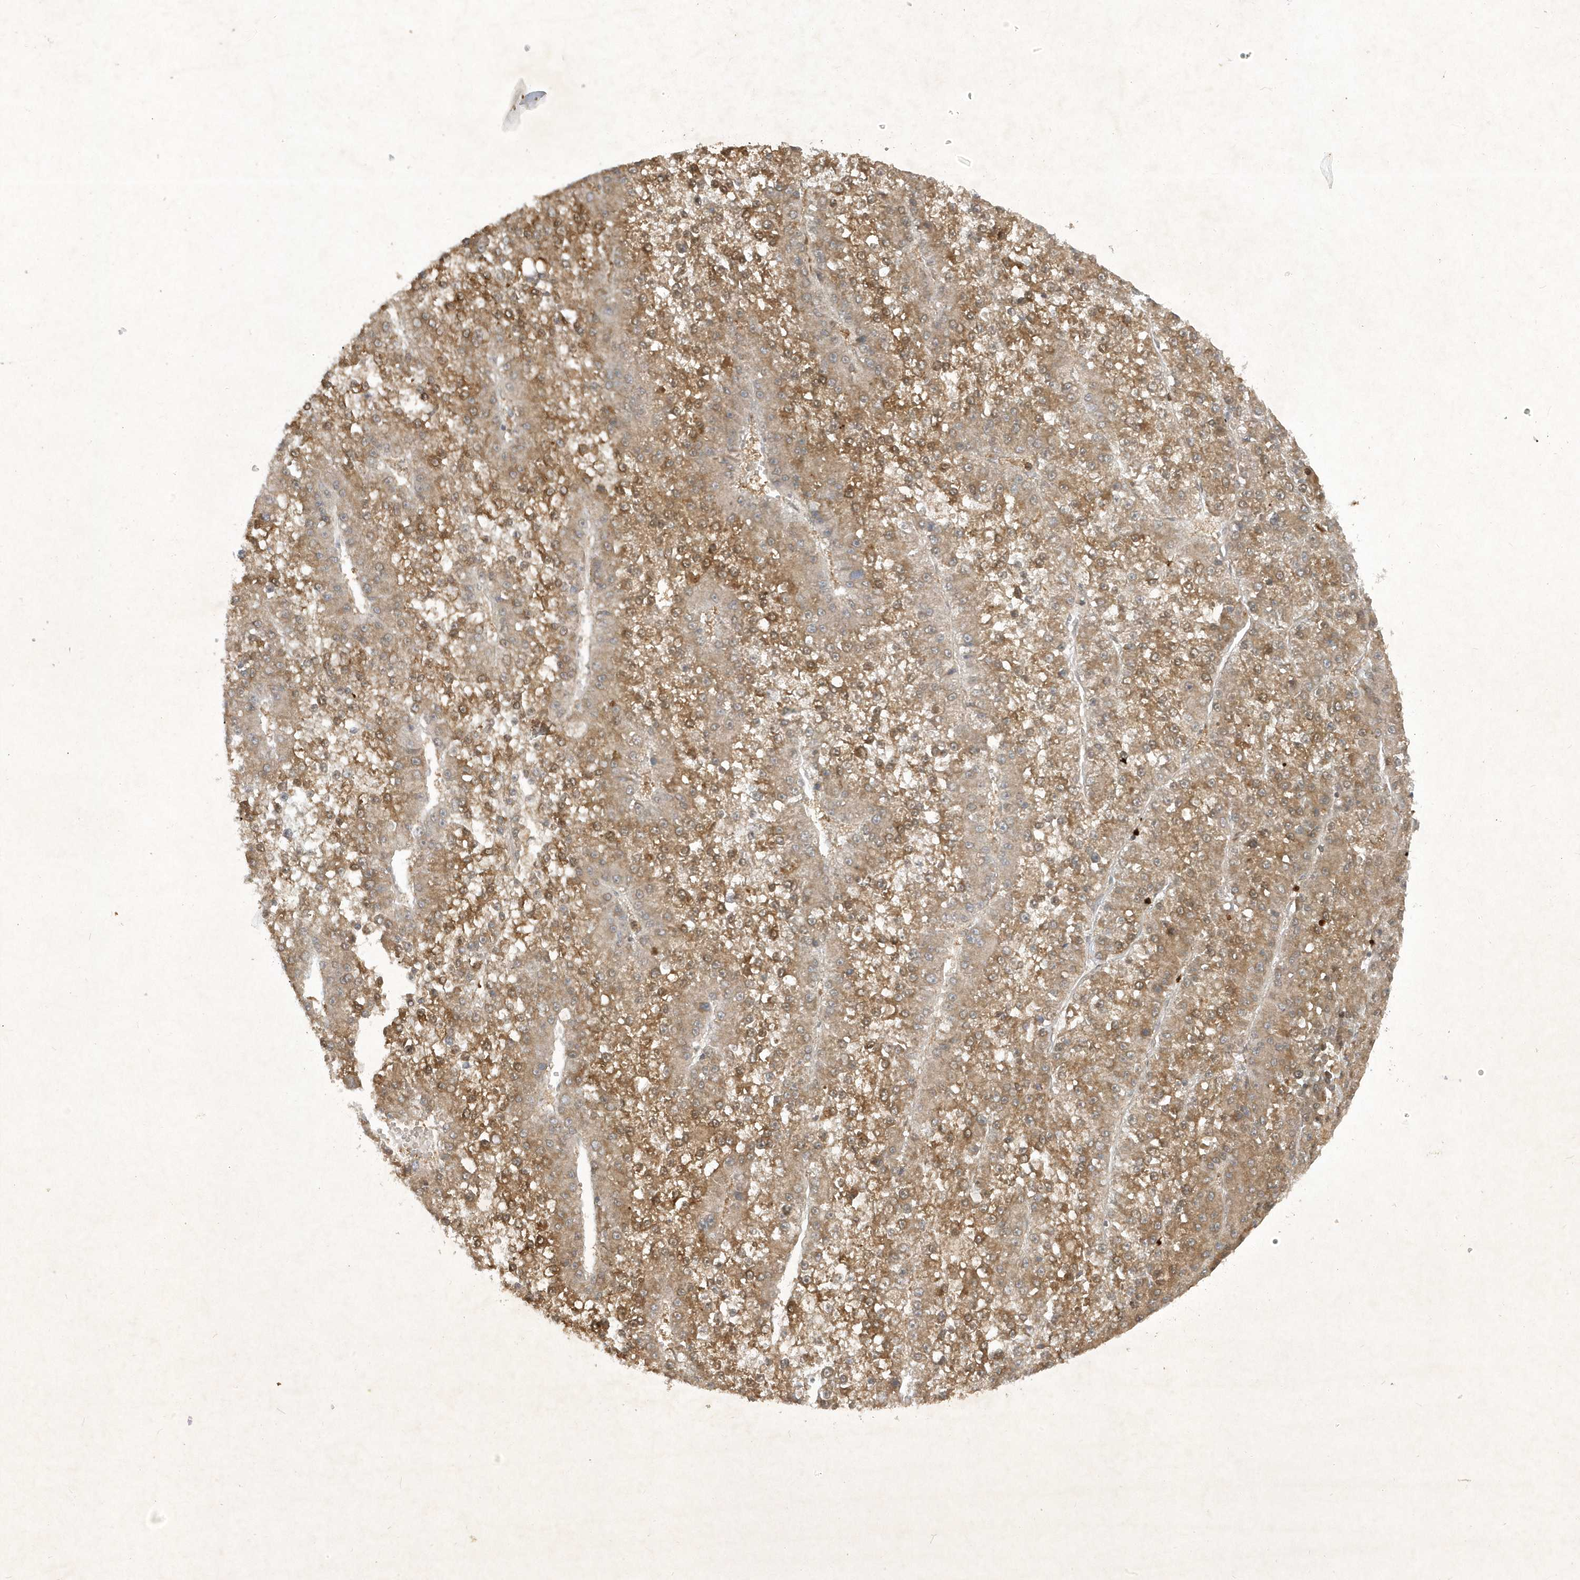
{"staining": {"intensity": "moderate", "quantity": ">75%", "location": "cytoplasmic/membranous"}, "tissue": "liver cancer", "cell_type": "Tumor cells", "image_type": "cancer", "snomed": [{"axis": "morphology", "description": "Carcinoma, Hepatocellular, NOS"}, {"axis": "topography", "description": "Liver"}], "caption": "Human liver cancer (hepatocellular carcinoma) stained for a protein (brown) exhibits moderate cytoplasmic/membranous positive expression in approximately >75% of tumor cells.", "gene": "ZNF213", "patient": {"sex": "female", "age": 73}}